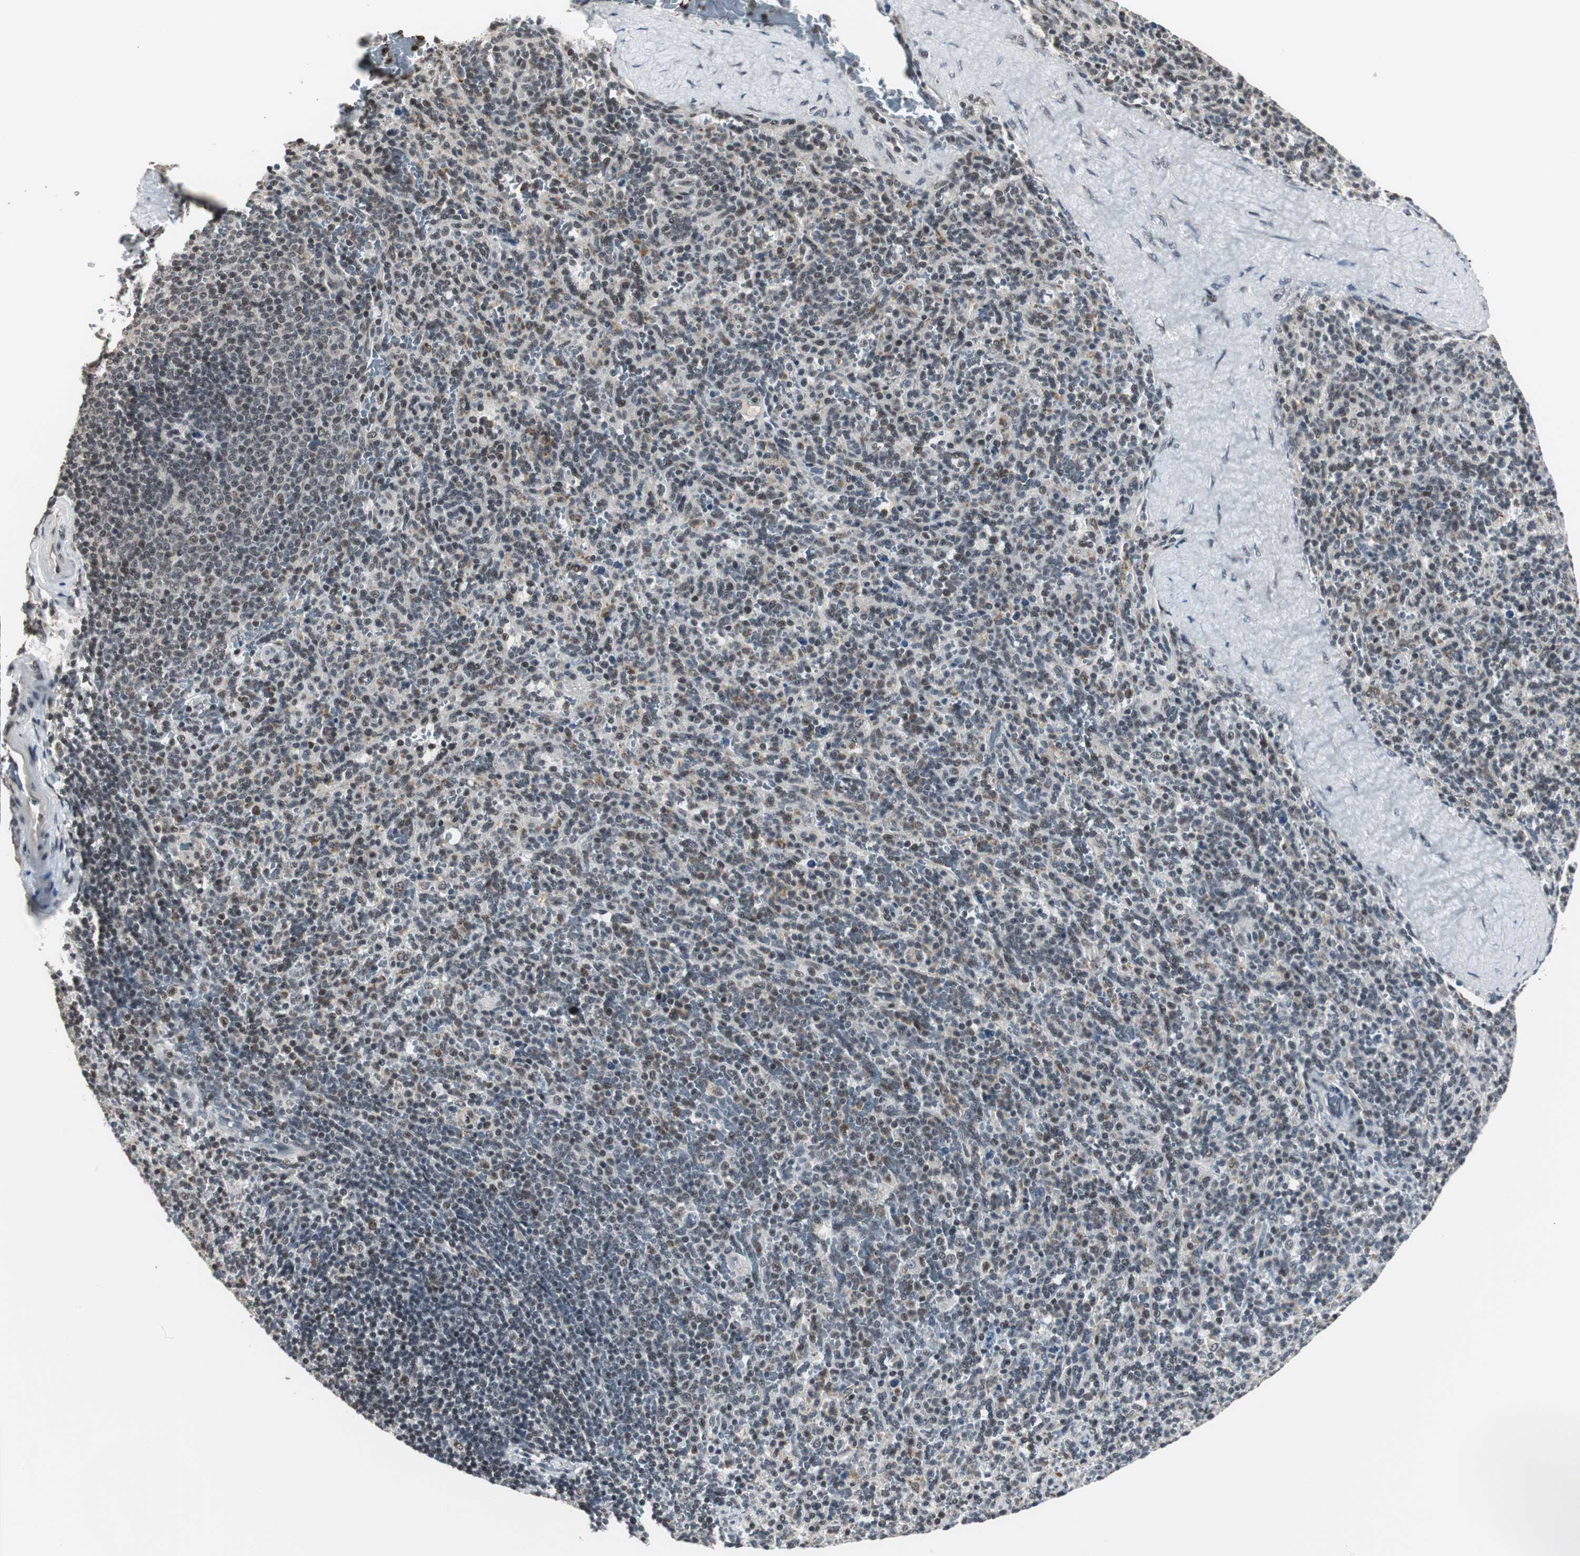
{"staining": {"intensity": "moderate", "quantity": ">75%", "location": "nuclear"}, "tissue": "spleen", "cell_type": "Cells in red pulp", "image_type": "normal", "snomed": [{"axis": "morphology", "description": "Normal tissue, NOS"}, {"axis": "topography", "description": "Spleen"}], "caption": "A brown stain highlights moderate nuclear staining of a protein in cells in red pulp of benign spleen.", "gene": "CDK9", "patient": {"sex": "male", "age": 36}}